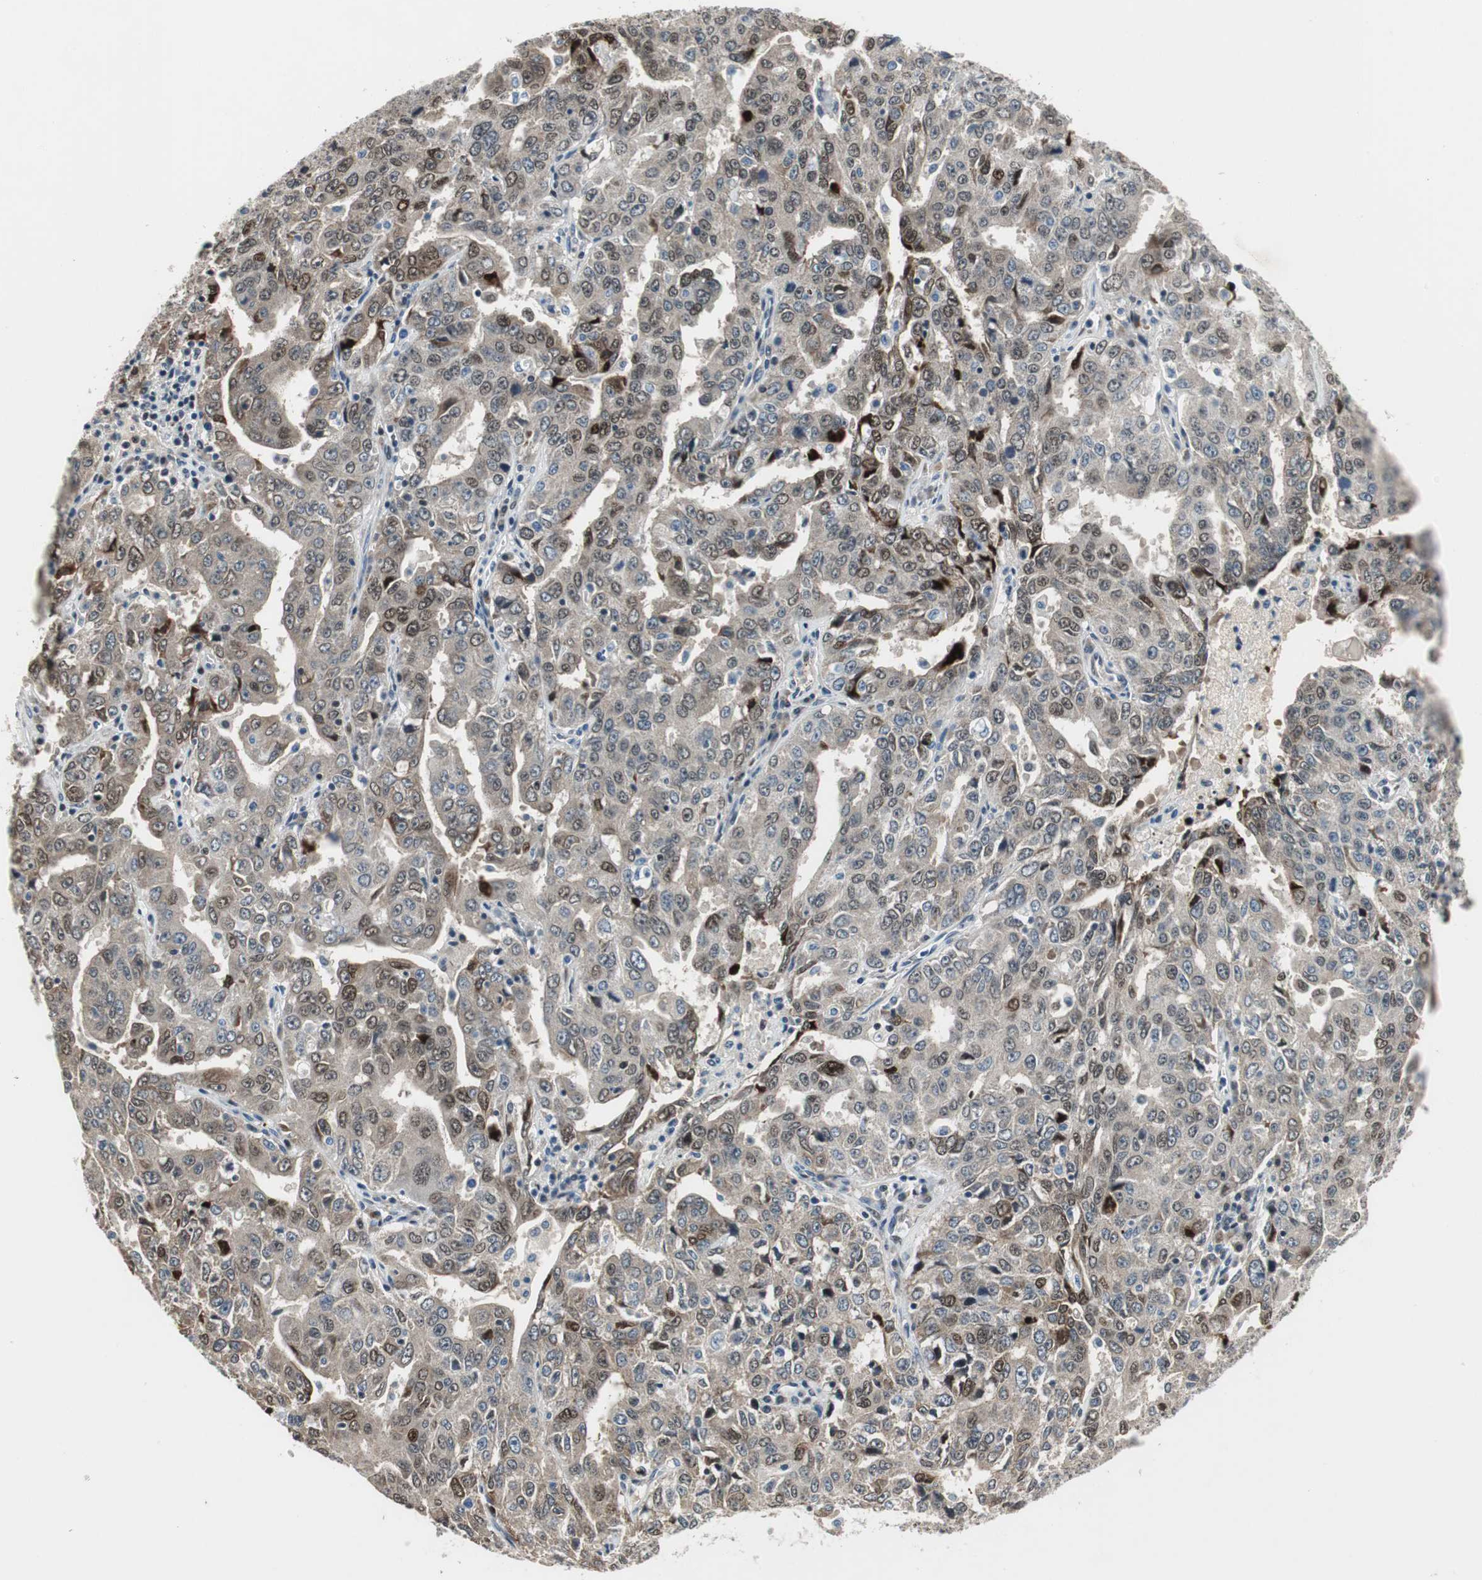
{"staining": {"intensity": "moderate", "quantity": "25%-75%", "location": "nuclear"}, "tissue": "ovarian cancer", "cell_type": "Tumor cells", "image_type": "cancer", "snomed": [{"axis": "morphology", "description": "Carcinoma, endometroid"}, {"axis": "topography", "description": "Ovary"}], "caption": "Ovarian endometroid carcinoma stained with a protein marker displays moderate staining in tumor cells.", "gene": "AJUBA", "patient": {"sex": "female", "age": 62}}